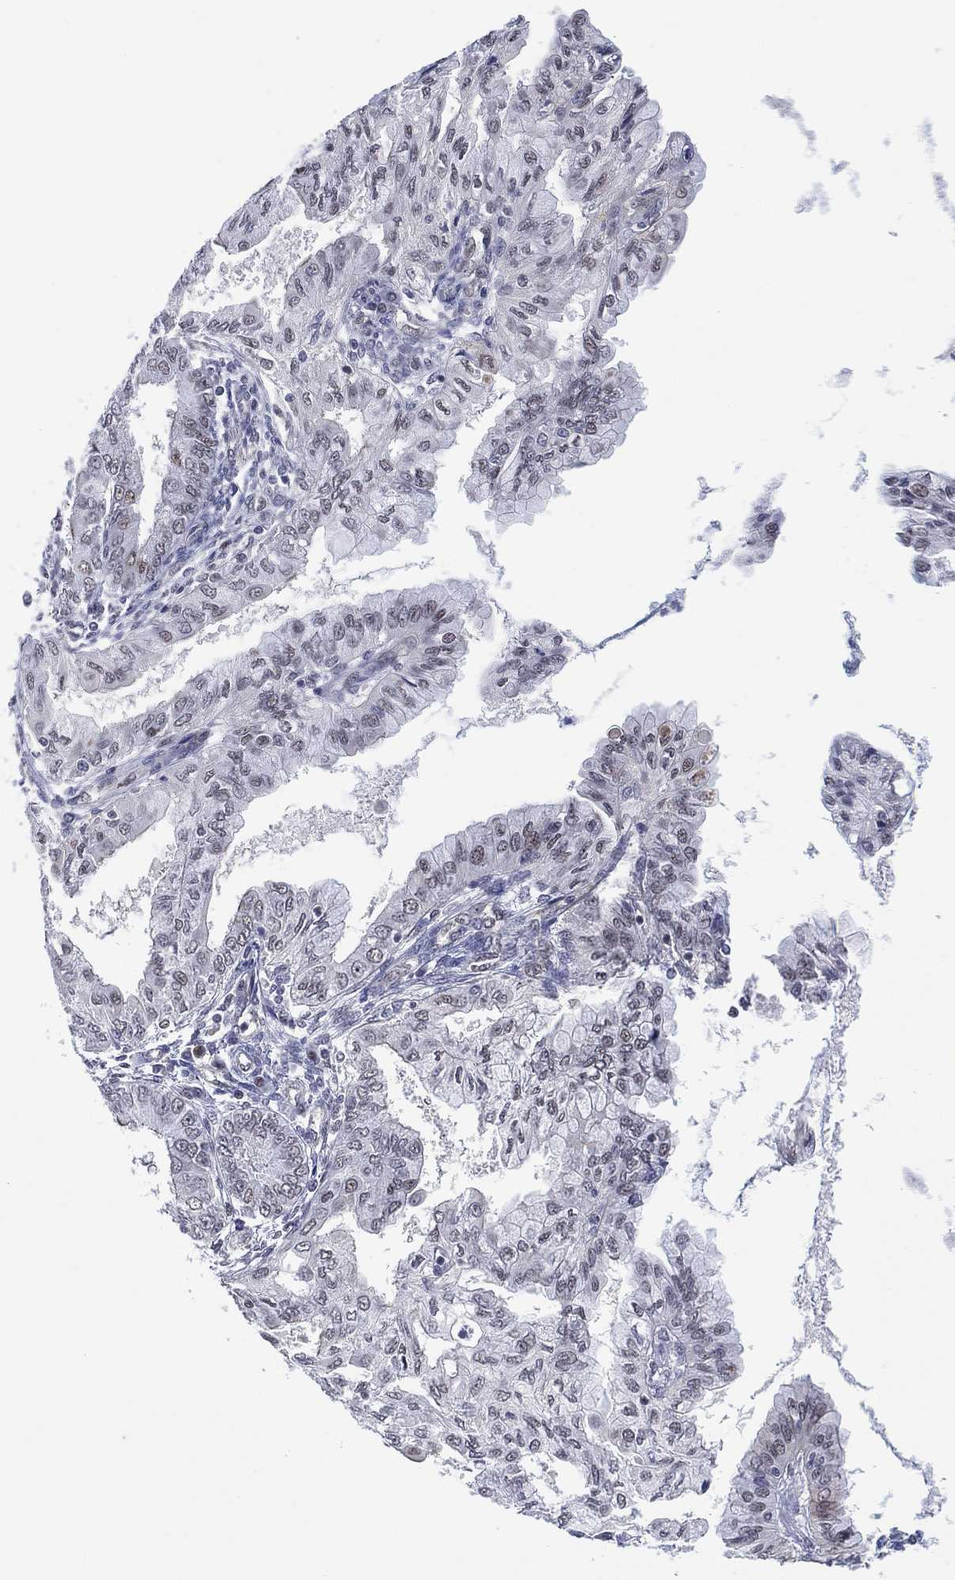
{"staining": {"intensity": "negative", "quantity": "none", "location": "none"}, "tissue": "endometrial cancer", "cell_type": "Tumor cells", "image_type": "cancer", "snomed": [{"axis": "morphology", "description": "Adenocarcinoma, NOS"}, {"axis": "topography", "description": "Endometrium"}], "caption": "The micrograph shows no staining of tumor cells in endometrial adenocarcinoma.", "gene": "GSE1", "patient": {"sex": "female", "age": 68}}